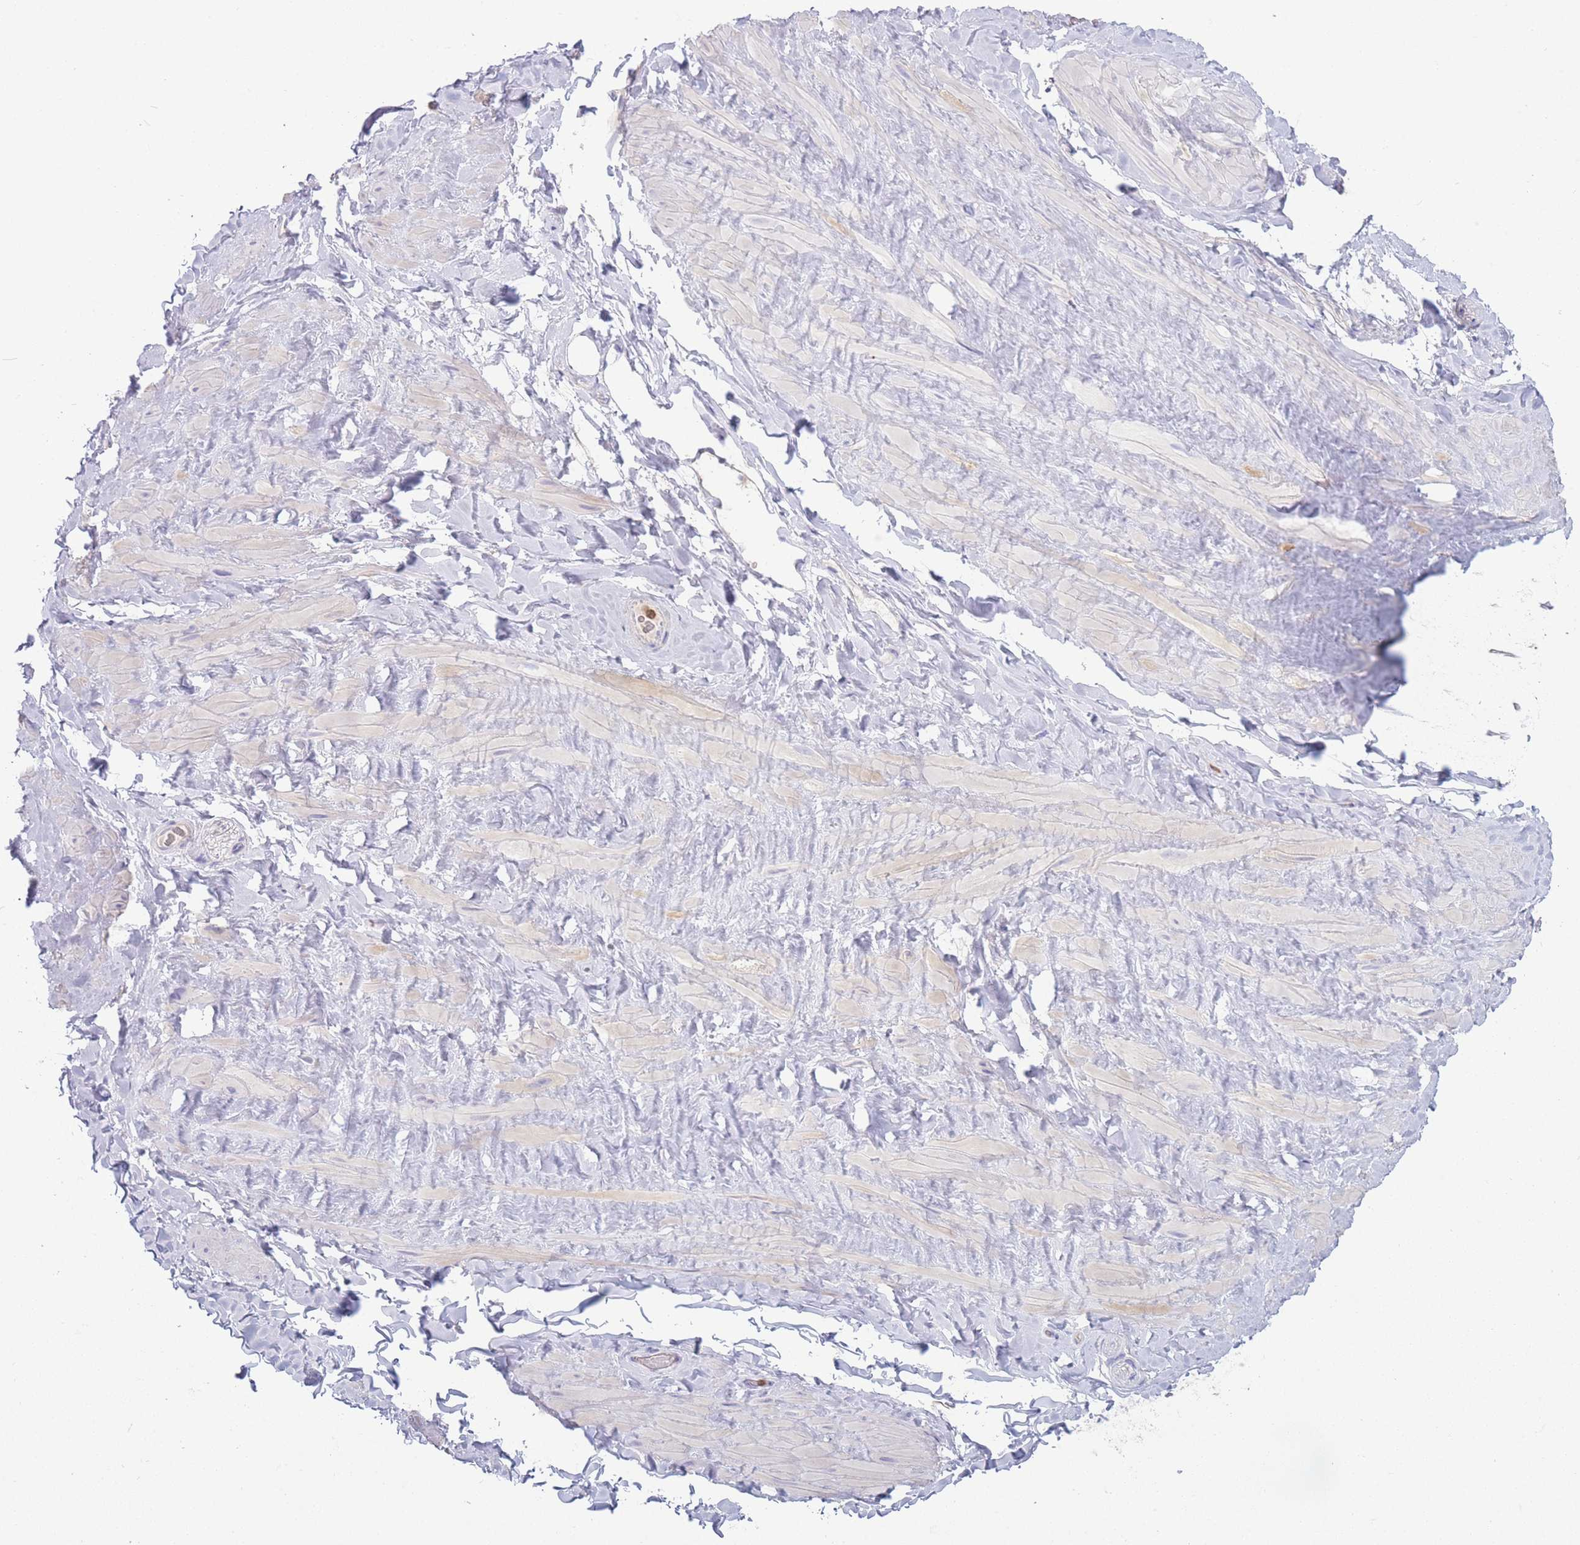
{"staining": {"intensity": "negative", "quantity": "none", "location": "none"}, "tissue": "adipose tissue", "cell_type": "Adipocytes", "image_type": "normal", "snomed": [{"axis": "morphology", "description": "Normal tissue, NOS"}, {"axis": "topography", "description": "Soft tissue"}, {"axis": "topography", "description": "Vascular tissue"}], "caption": "The photomicrograph shows no staining of adipocytes in normal adipose tissue. (Stains: DAB (3,3'-diaminobenzidine) IHC with hematoxylin counter stain, Microscopy: brightfield microscopy at high magnification).", "gene": "ST3GAL4", "patient": {"sex": "male", "age": 41}}